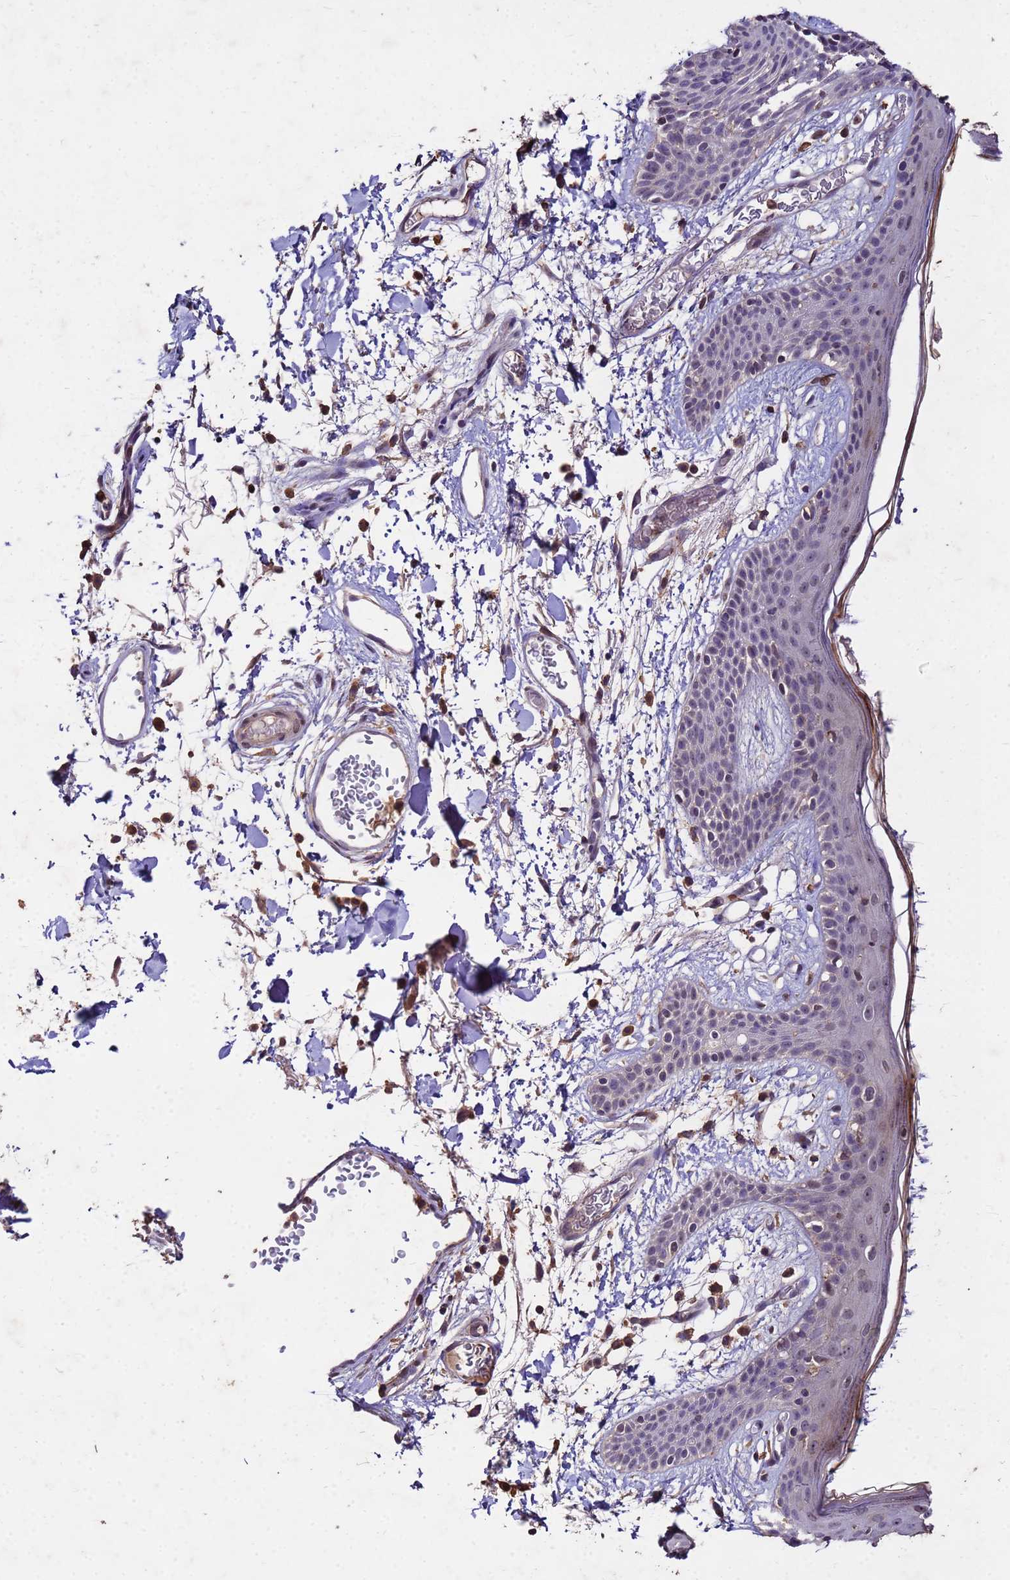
{"staining": {"intensity": "weak", "quantity": ">75%", "location": "cytoplasmic/membranous,nuclear"}, "tissue": "skin", "cell_type": "Fibroblasts", "image_type": "normal", "snomed": [{"axis": "morphology", "description": "Normal tissue, NOS"}, {"axis": "topography", "description": "Skin"}], "caption": "Skin stained with immunohistochemistry displays weak cytoplasmic/membranous,nuclear expression in about >75% of fibroblasts.", "gene": "TOR4A", "patient": {"sex": "male", "age": 79}}